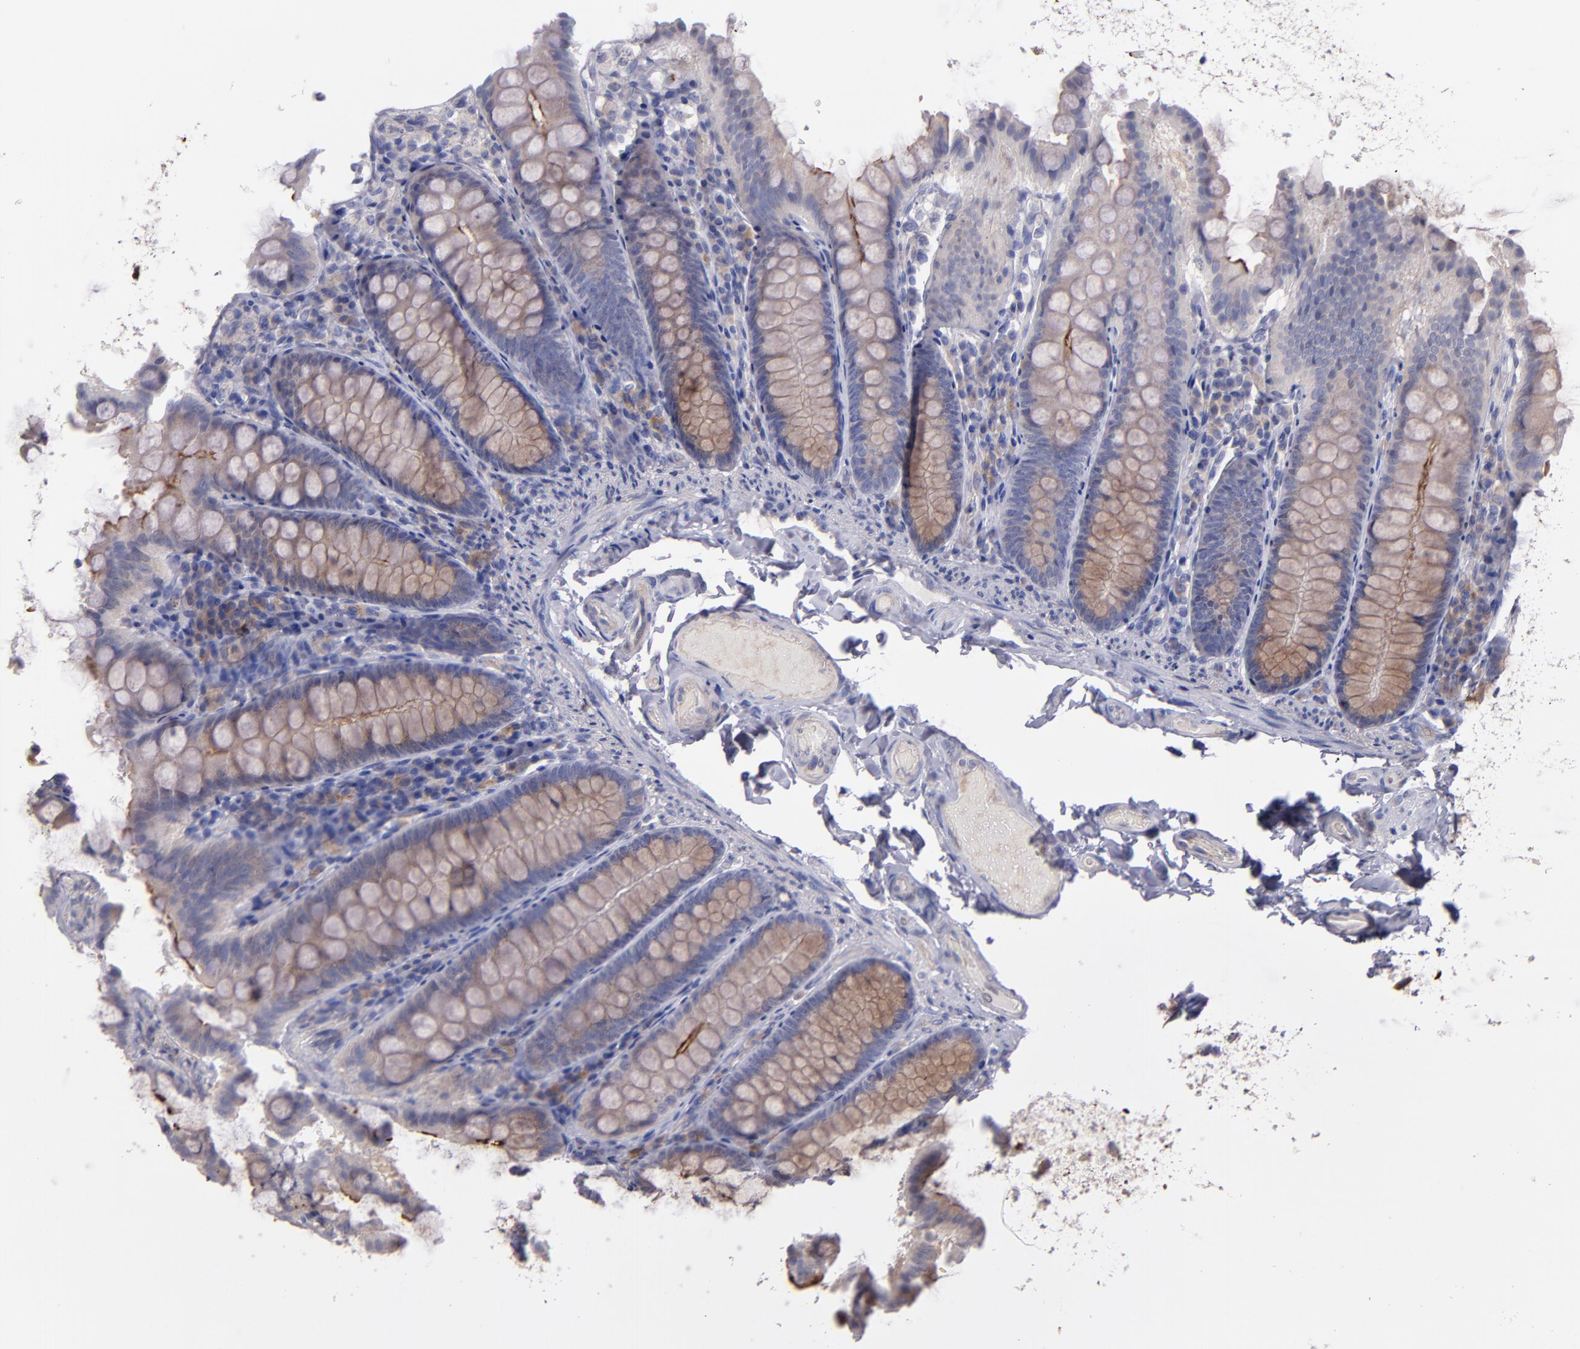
{"staining": {"intensity": "negative", "quantity": "none", "location": "none"}, "tissue": "colon", "cell_type": "Endothelial cells", "image_type": "normal", "snomed": [{"axis": "morphology", "description": "Normal tissue, NOS"}, {"axis": "topography", "description": "Colon"}], "caption": "This image is of unremarkable colon stained with immunohistochemistry to label a protein in brown with the nuclei are counter-stained blue. There is no positivity in endothelial cells.", "gene": "IFIH1", "patient": {"sex": "female", "age": 61}}